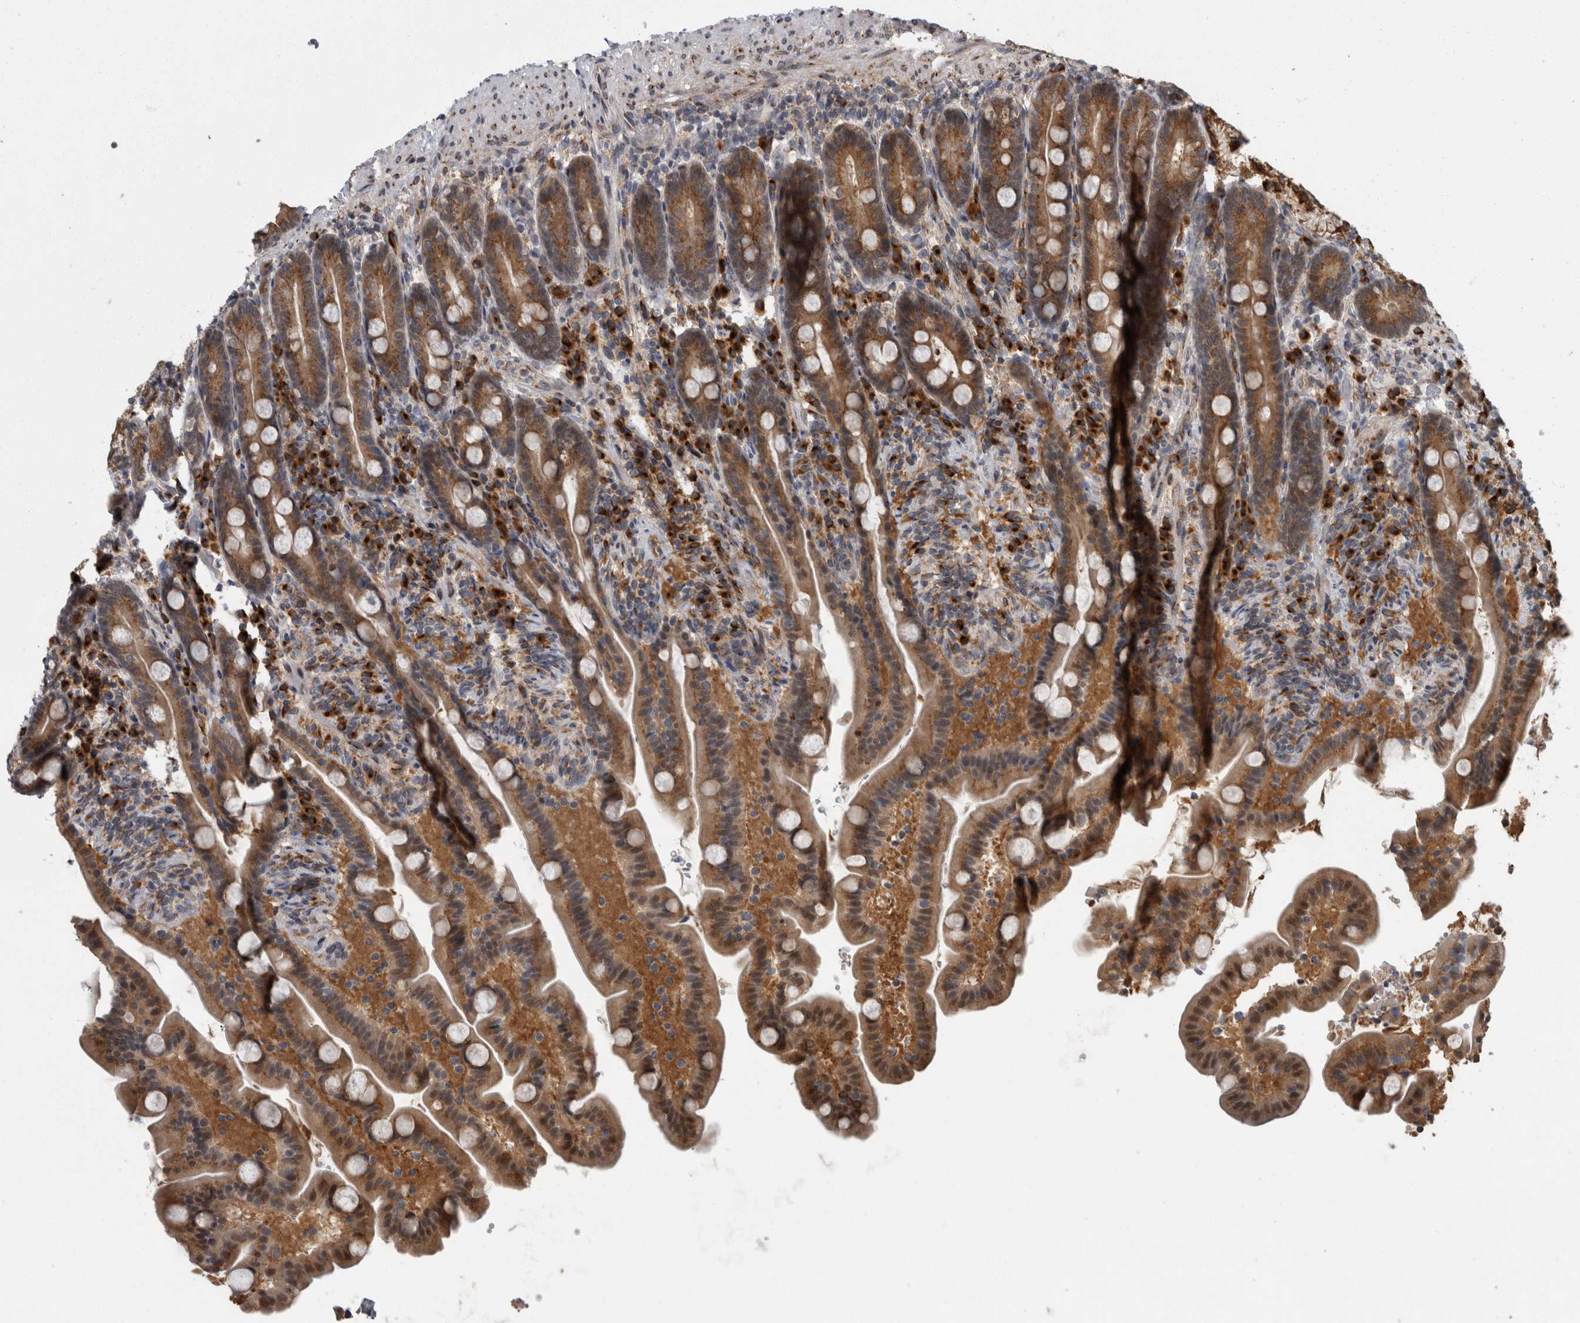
{"staining": {"intensity": "moderate", "quantity": ">75%", "location": "cytoplasmic/membranous,nuclear"}, "tissue": "duodenum", "cell_type": "Glandular cells", "image_type": "normal", "snomed": [{"axis": "morphology", "description": "Normal tissue, NOS"}, {"axis": "topography", "description": "Duodenum"}], "caption": "Immunohistochemical staining of normal duodenum exhibits moderate cytoplasmic/membranous,nuclear protein expression in approximately >75% of glandular cells.", "gene": "LMAN2L", "patient": {"sex": "male", "age": 54}}